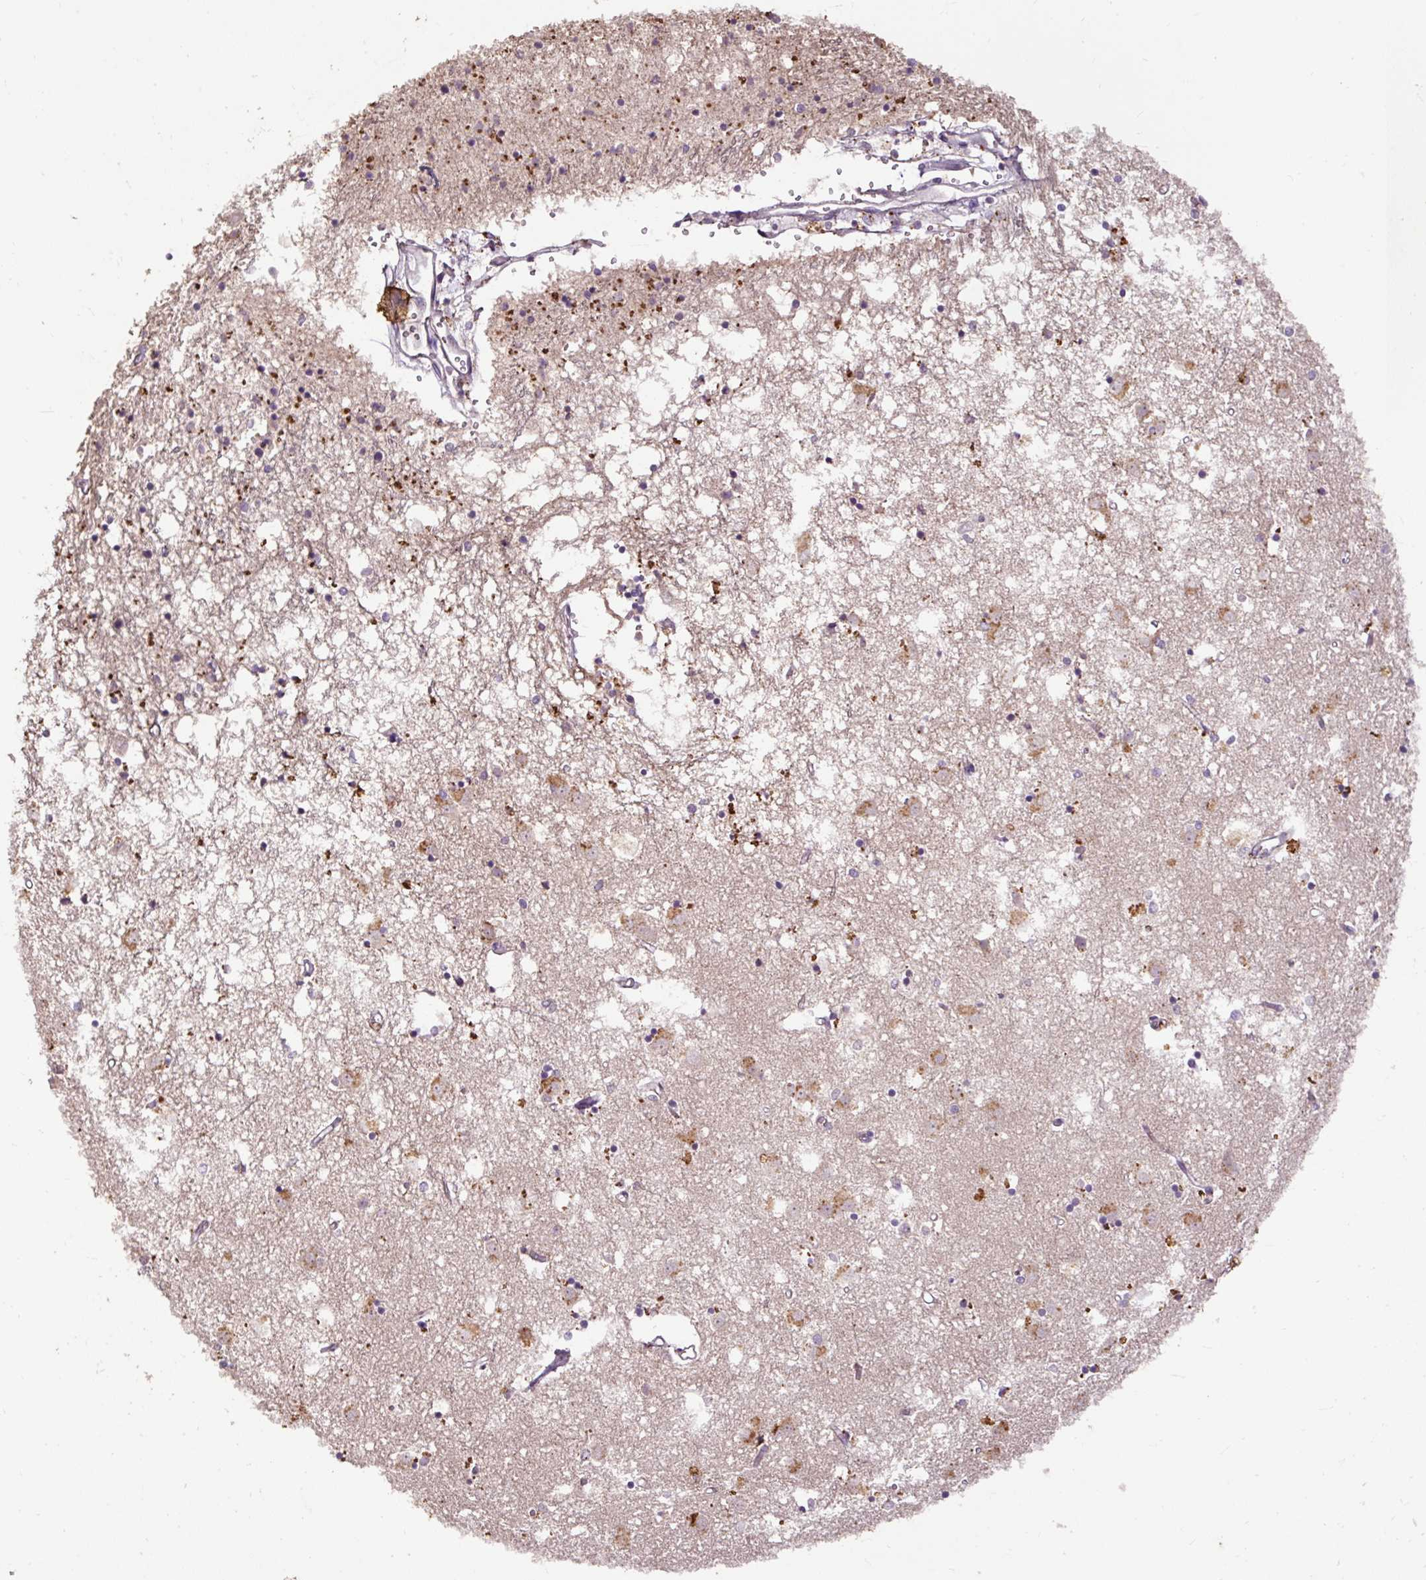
{"staining": {"intensity": "moderate", "quantity": "<25%", "location": "cytoplasmic/membranous"}, "tissue": "caudate", "cell_type": "Glial cells", "image_type": "normal", "snomed": [{"axis": "morphology", "description": "Normal tissue, NOS"}, {"axis": "topography", "description": "Lateral ventricle wall"}], "caption": "Caudate was stained to show a protein in brown. There is low levels of moderate cytoplasmic/membranous staining in about <25% of glial cells. (DAB (3,3'-diaminobenzidine) IHC with brightfield microscopy, high magnification).", "gene": "LRTM2", "patient": {"sex": "male", "age": 70}}